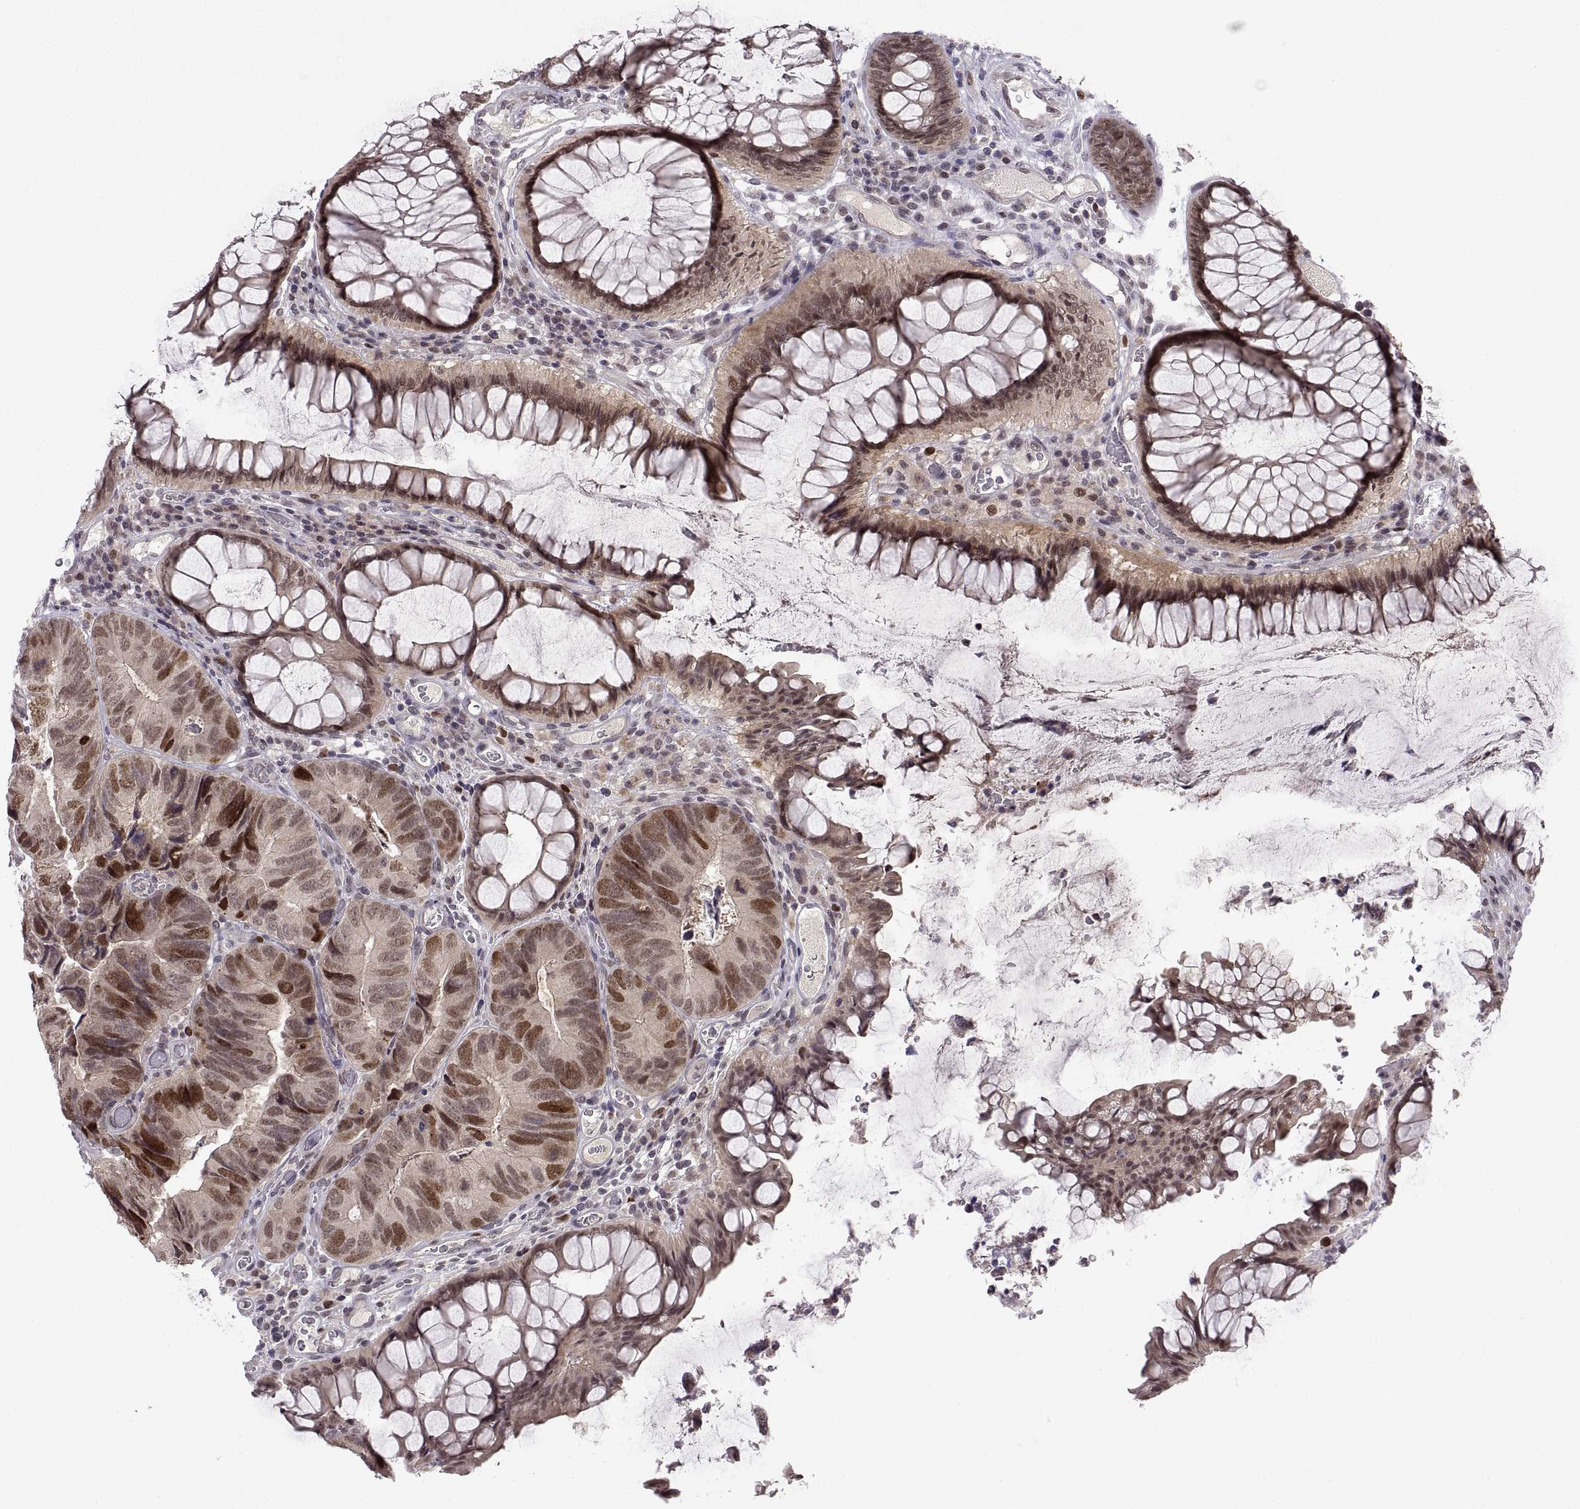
{"staining": {"intensity": "moderate", "quantity": "25%-75%", "location": "nuclear"}, "tissue": "colorectal cancer", "cell_type": "Tumor cells", "image_type": "cancer", "snomed": [{"axis": "morphology", "description": "Adenocarcinoma, NOS"}, {"axis": "topography", "description": "Colon"}], "caption": "Immunohistochemical staining of colorectal cancer reveals moderate nuclear protein positivity in about 25%-75% of tumor cells.", "gene": "CHFR", "patient": {"sex": "female", "age": 67}}